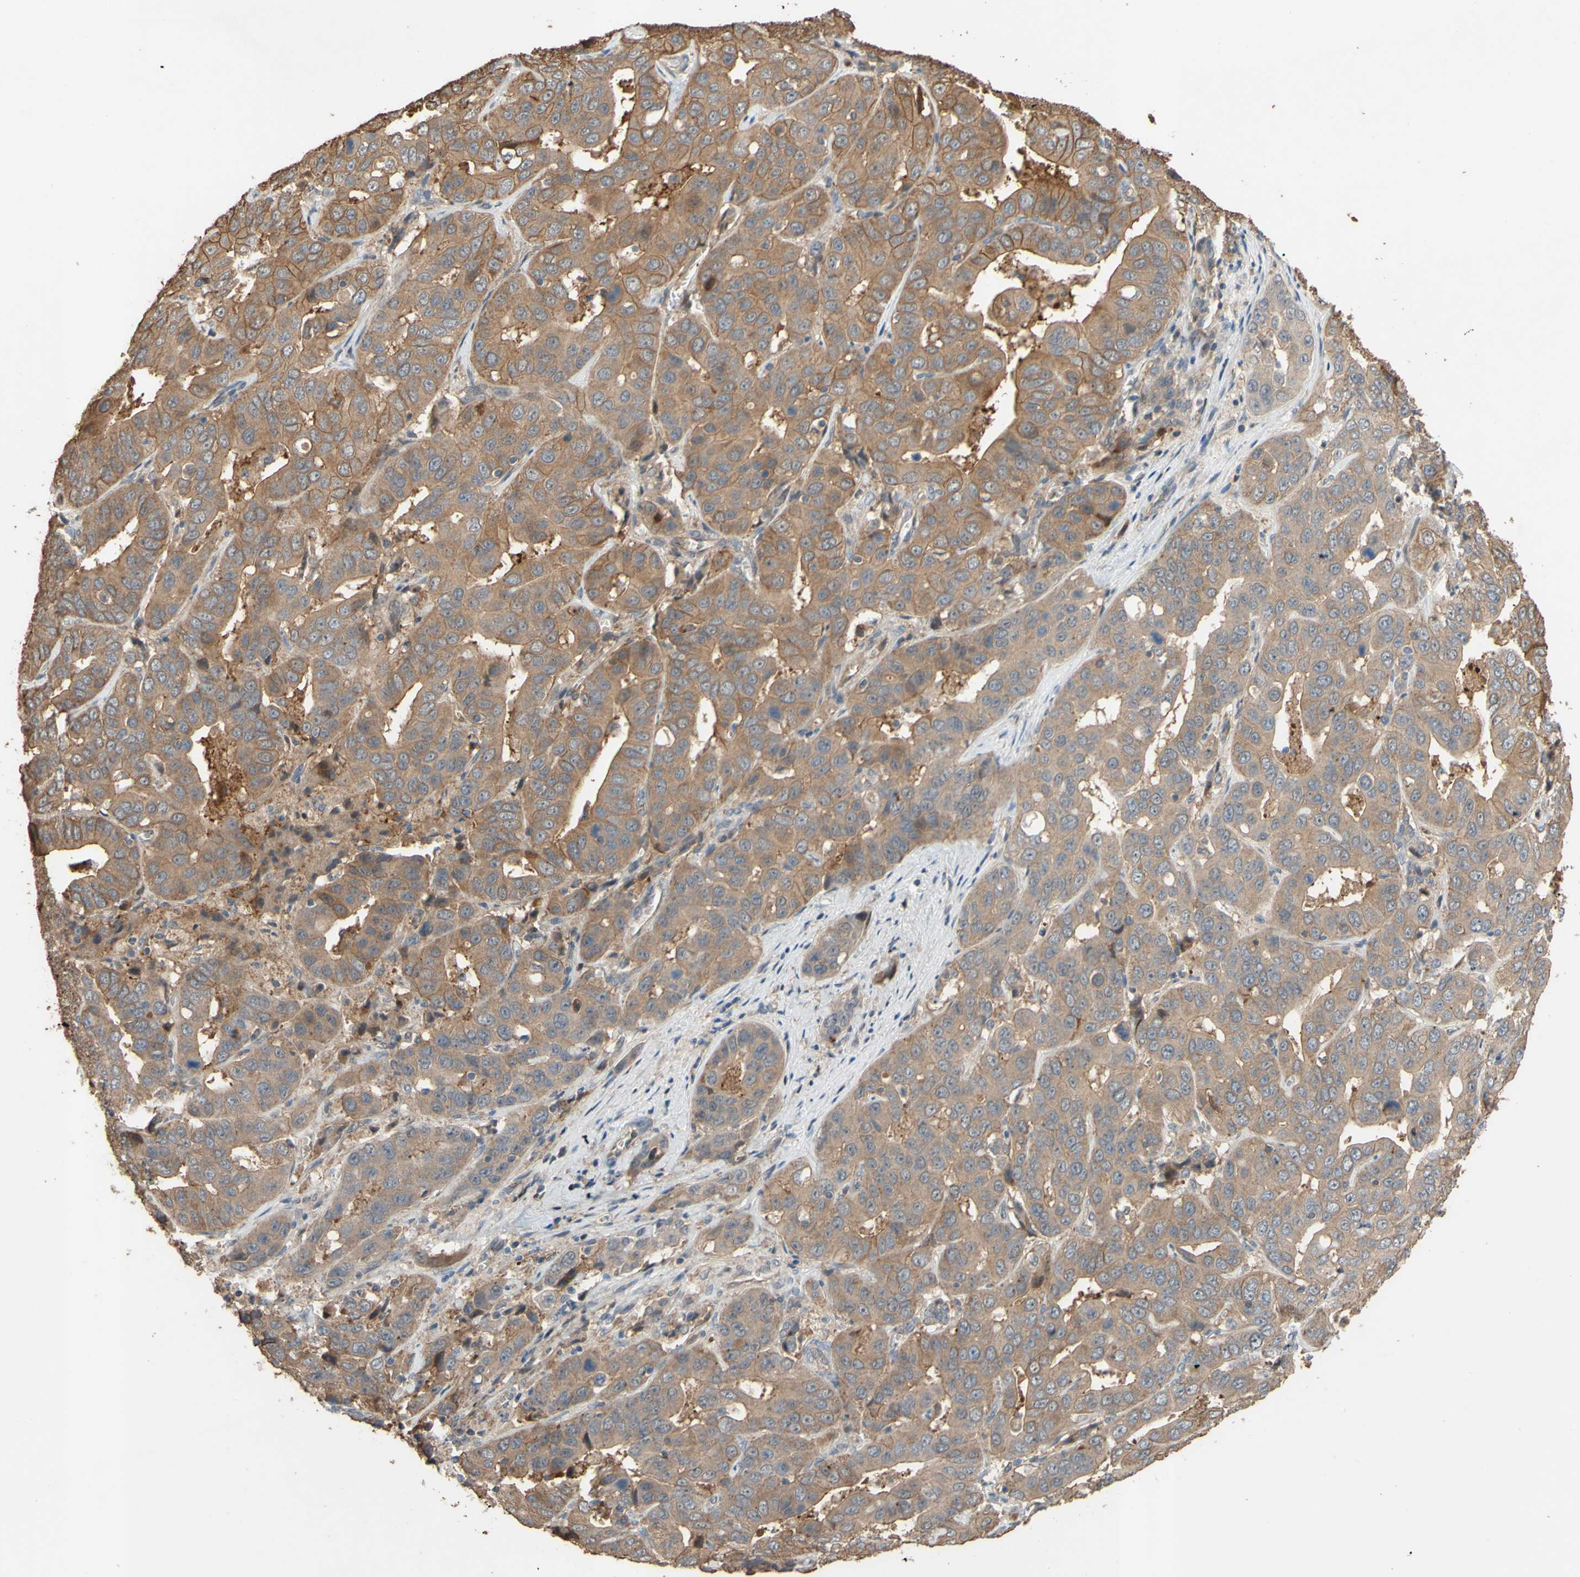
{"staining": {"intensity": "moderate", "quantity": ">75%", "location": "cytoplasmic/membranous"}, "tissue": "liver cancer", "cell_type": "Tumor cells", "image_type": "cancer", "snomed": [{"axis": "morphology", "description": "Cholangiocarcinoma"}, {"axis": "topography", "description": "Liver"}], "caption": "Tumor cells reveal medium levels of moderate cytoplasmic/membranous expression in approximately >75% of cells in human liver cholangiocarcinoma. The staining was performed using DAB, with brown indicating positive protein expression. Nuclei are stained blue with hematoxylin.", "gene": "SHROOM4", "patient": {"sex": "female", "age": 52}}